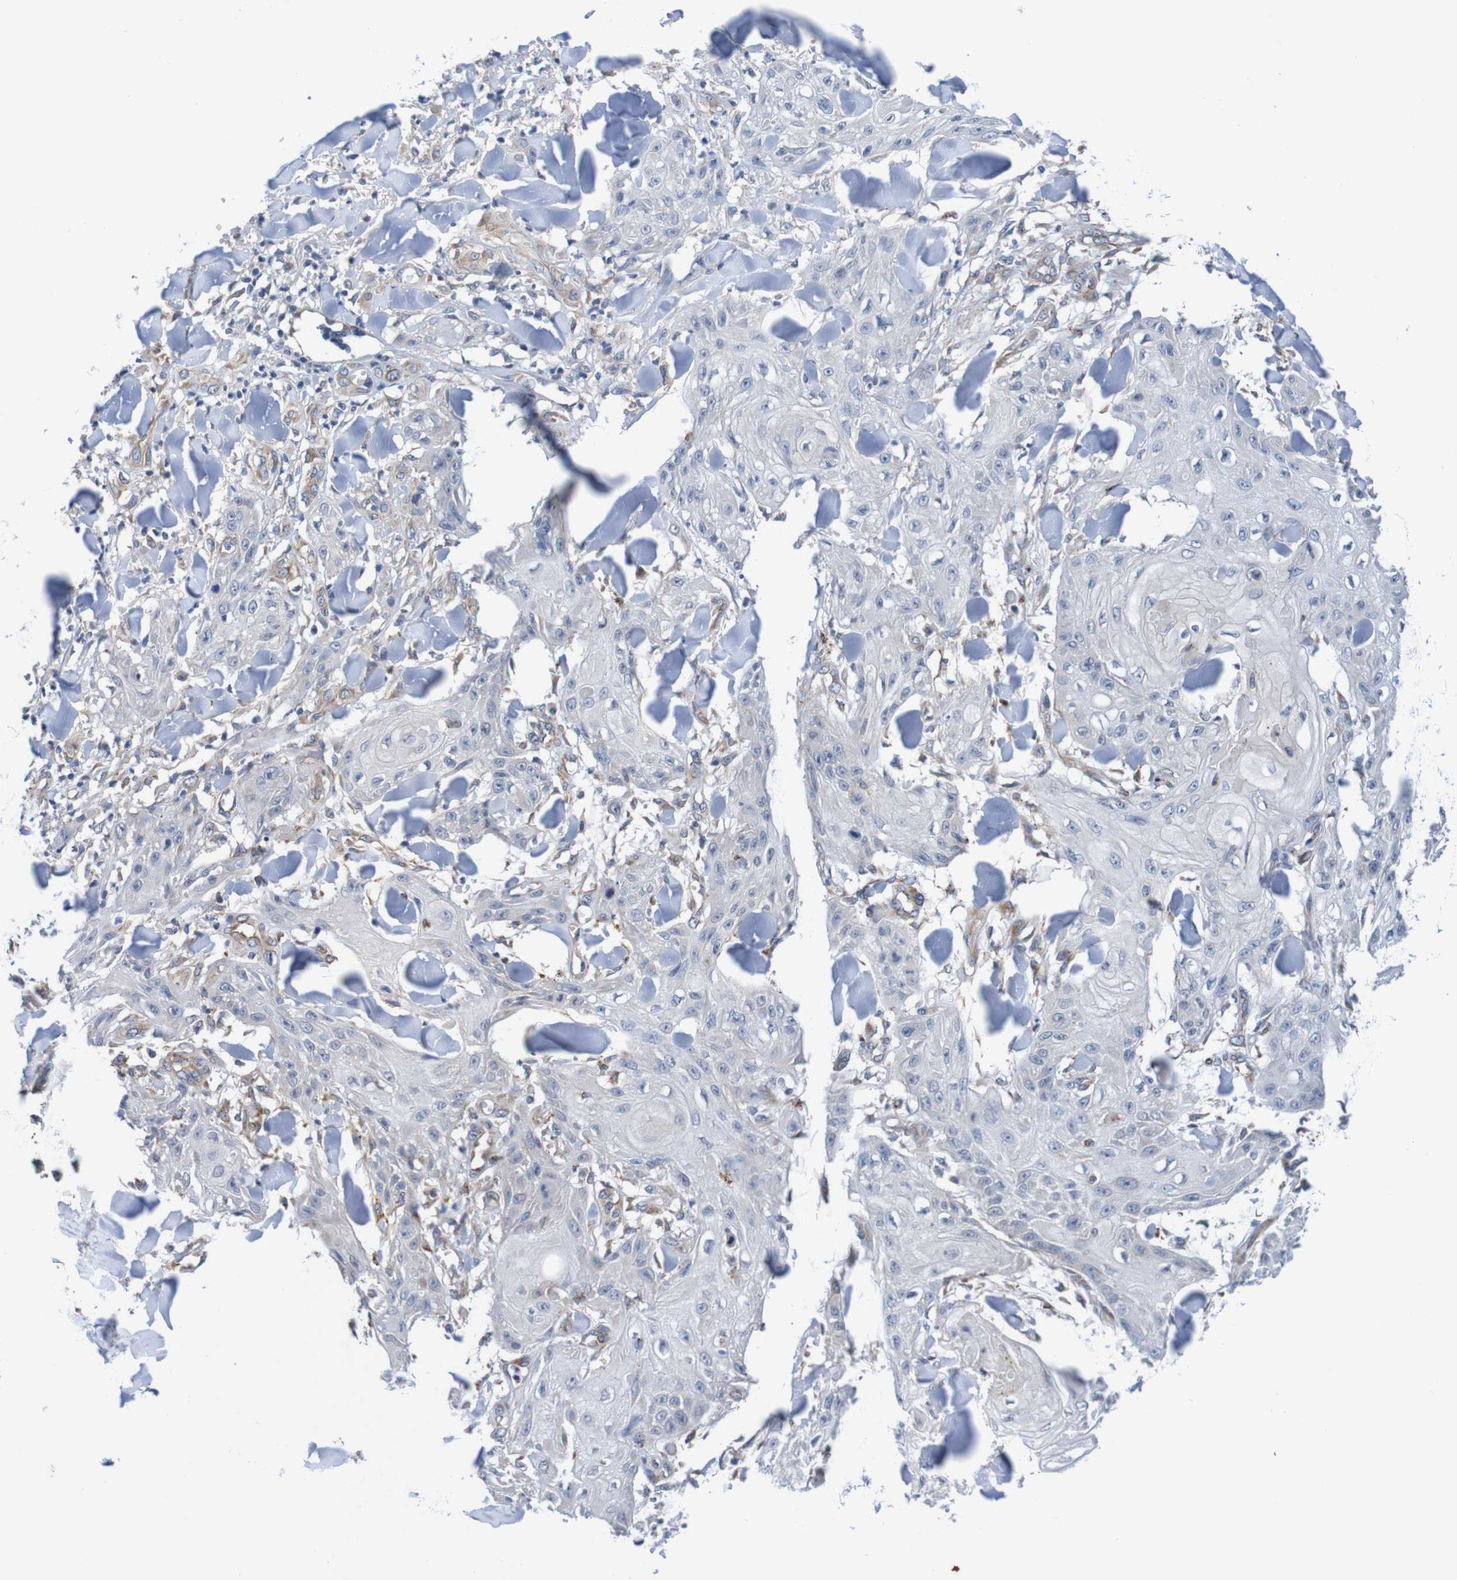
{"staining": {"intensity": "negative", "quantity": "none", "location": "none"}, "tissue": "skin cancer", "cell_type": "Tumor cells", "image_type": "cancer", "snomed": [{"axis": "morphology", "description": "Squamous cell carcinoma, NOS"}, {"axis": "topography", "description": "Skin"}], "caption": "Human skin squamous cell carcinoma stained for a protein using IHC demonstrates no expression in tumor cells.", "gene": "CPED1", "patient": {"sex": "male", "age": 74}}